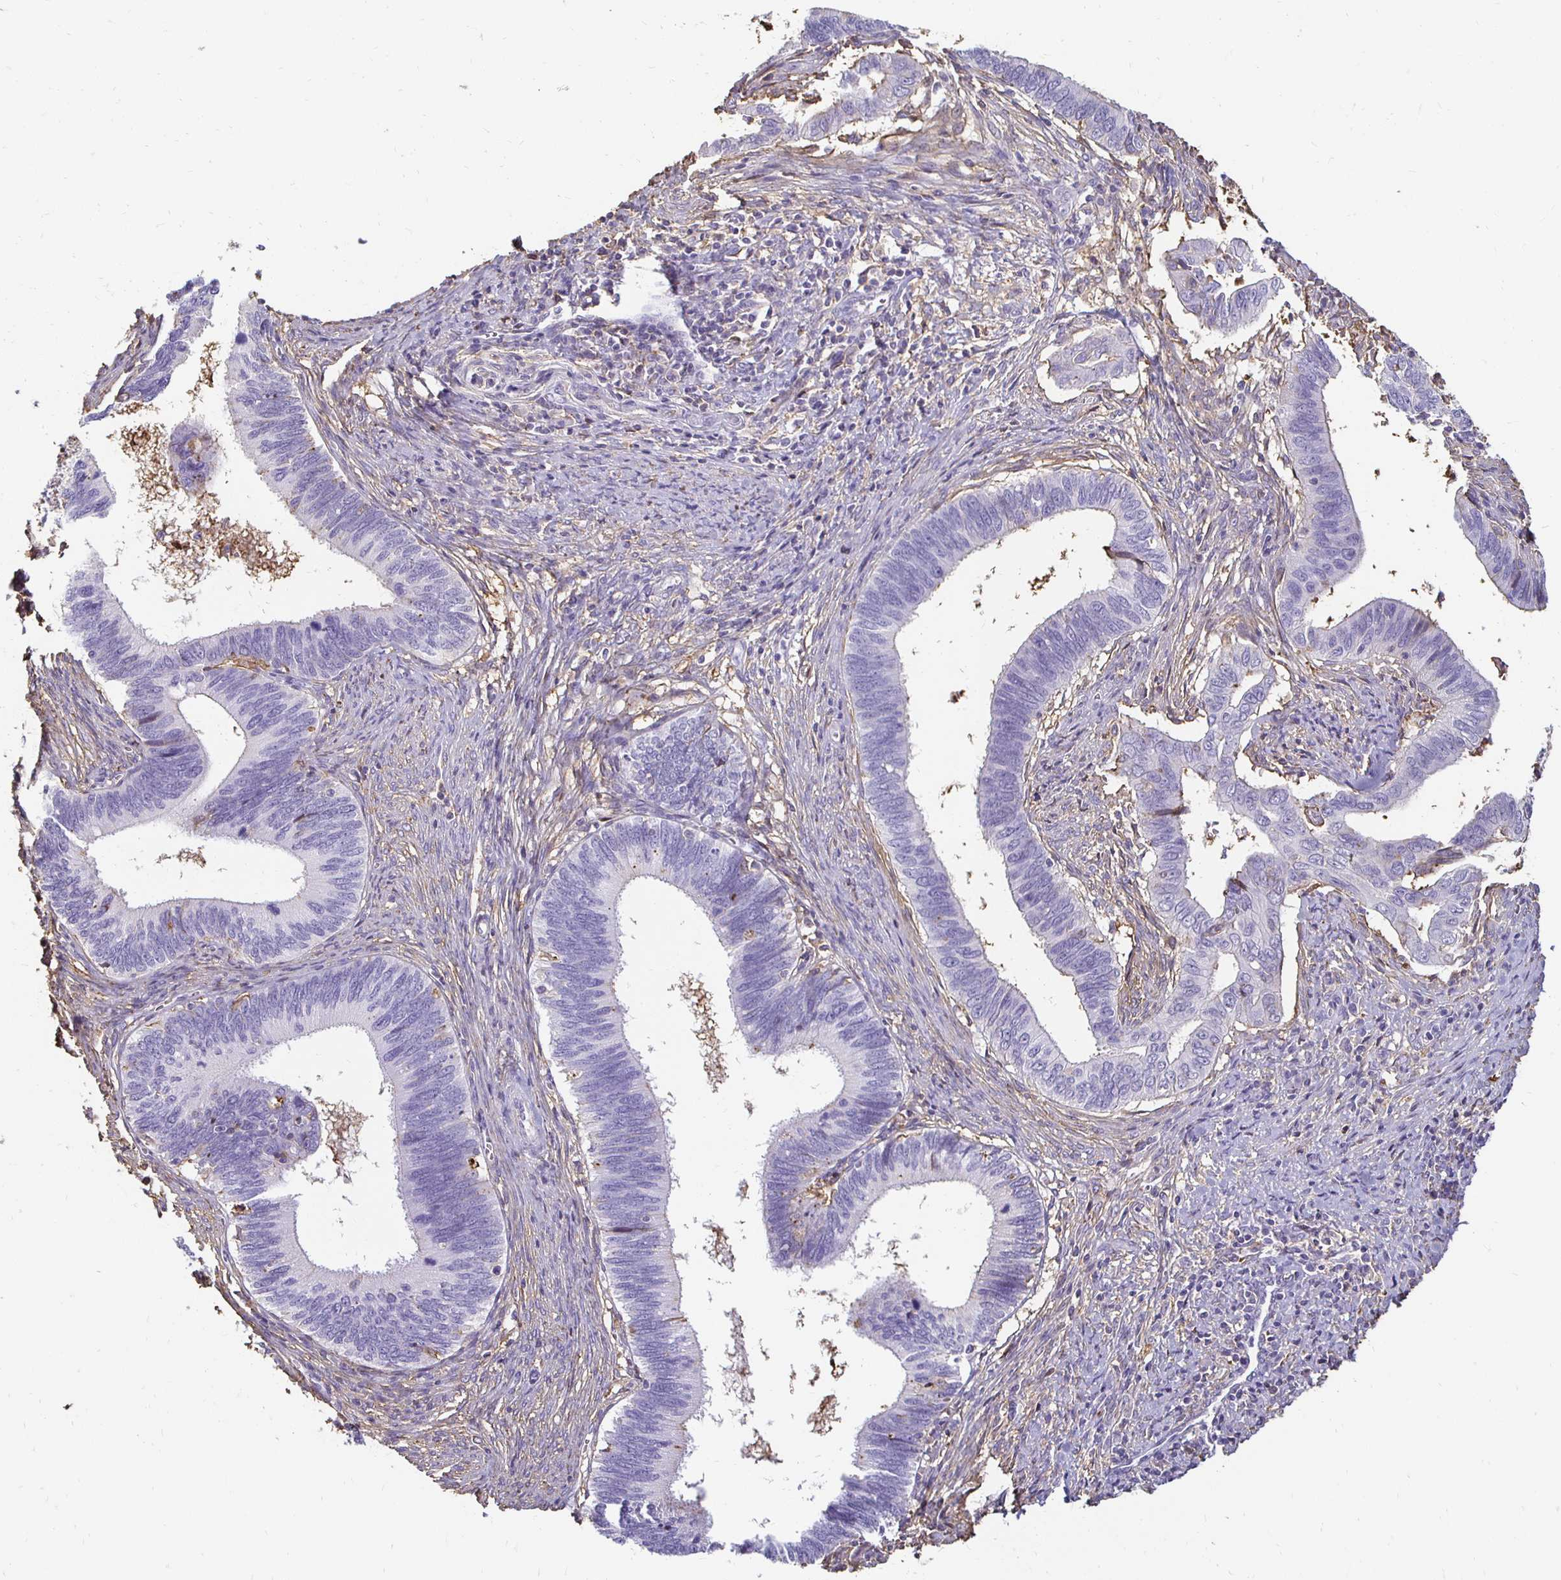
{"staining": {"intensity": "negative", "quantity": "none", "location": "none"}, "tissue": "cervical cancer", "cell_type": "Tumor cells", "image_type": "cancer", "snomed": [{"axis": "morphology", "description": "Adenocarcinoma, NOS"}, {"axis": "topography", "description": "Cervix"}], "caption": "Human cervical cancer (adenocarcinoma) stained for a protein using immunohistochemistry demonstrates no expression in tumor cells.", "gene": "TAS1R3", "patient": {"sex": "female", "age": 42}}